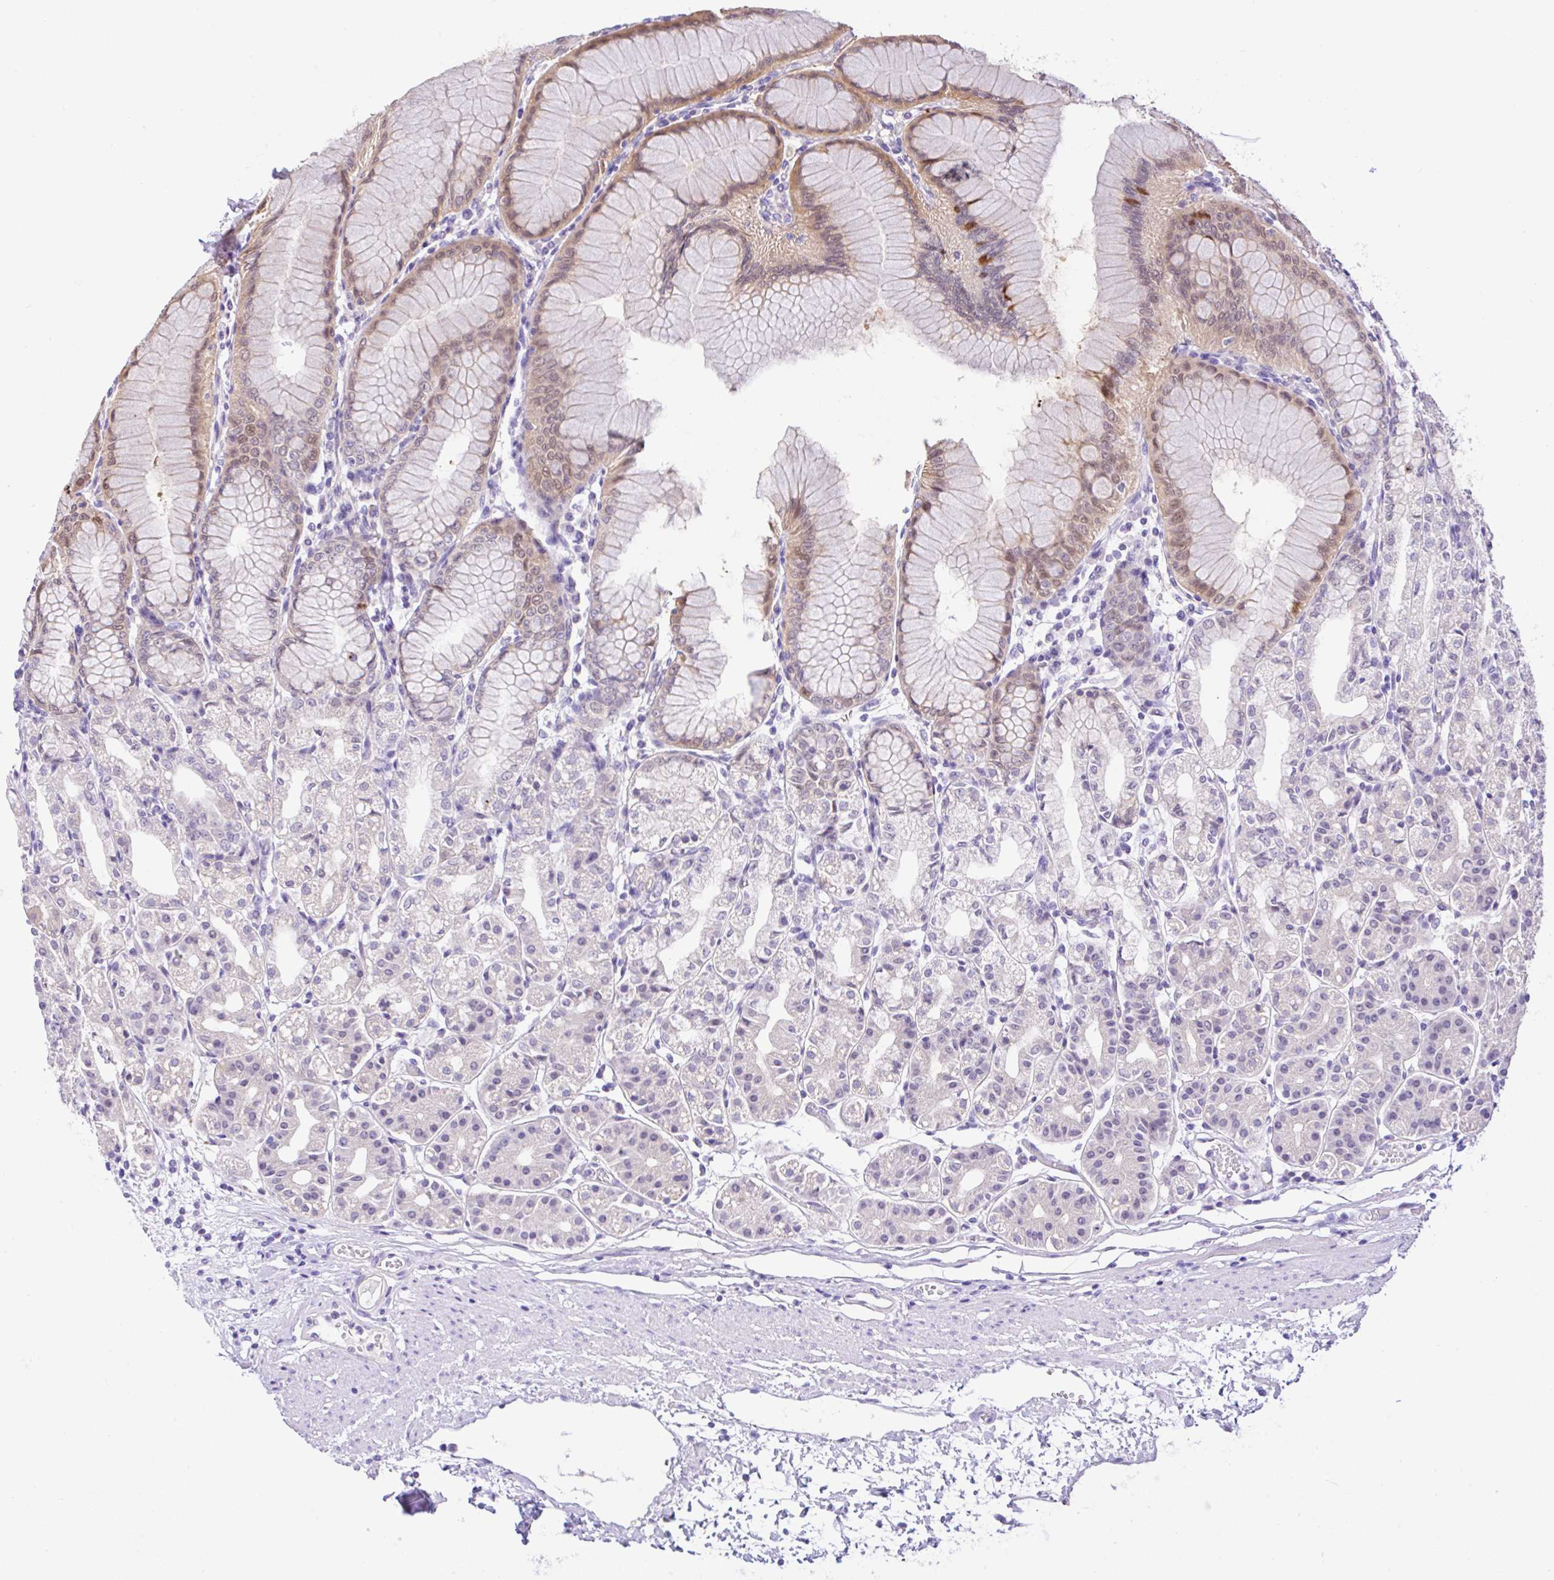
{"staining": {"intensity": "moderate", "quantity": "<25%", "location": "cytoplasmic/membranous,nuclear"}, "tissue": "stomach", "cell_type": "Glandular cells", "image_type": "normal", "snomed": [{"axis": "morphology", "description": "Normal tissue, NOS"}, {"axis": "topography", "description": "Stomach"}], "caption": "Moderate cytoplasmic/membranous,nuclear staining for a protein is present in approximately <25% of glandular cells of unremarkable stomach using IHC.", "gene": "ANO4", "patient": {"sex": "female", "age": 57}}